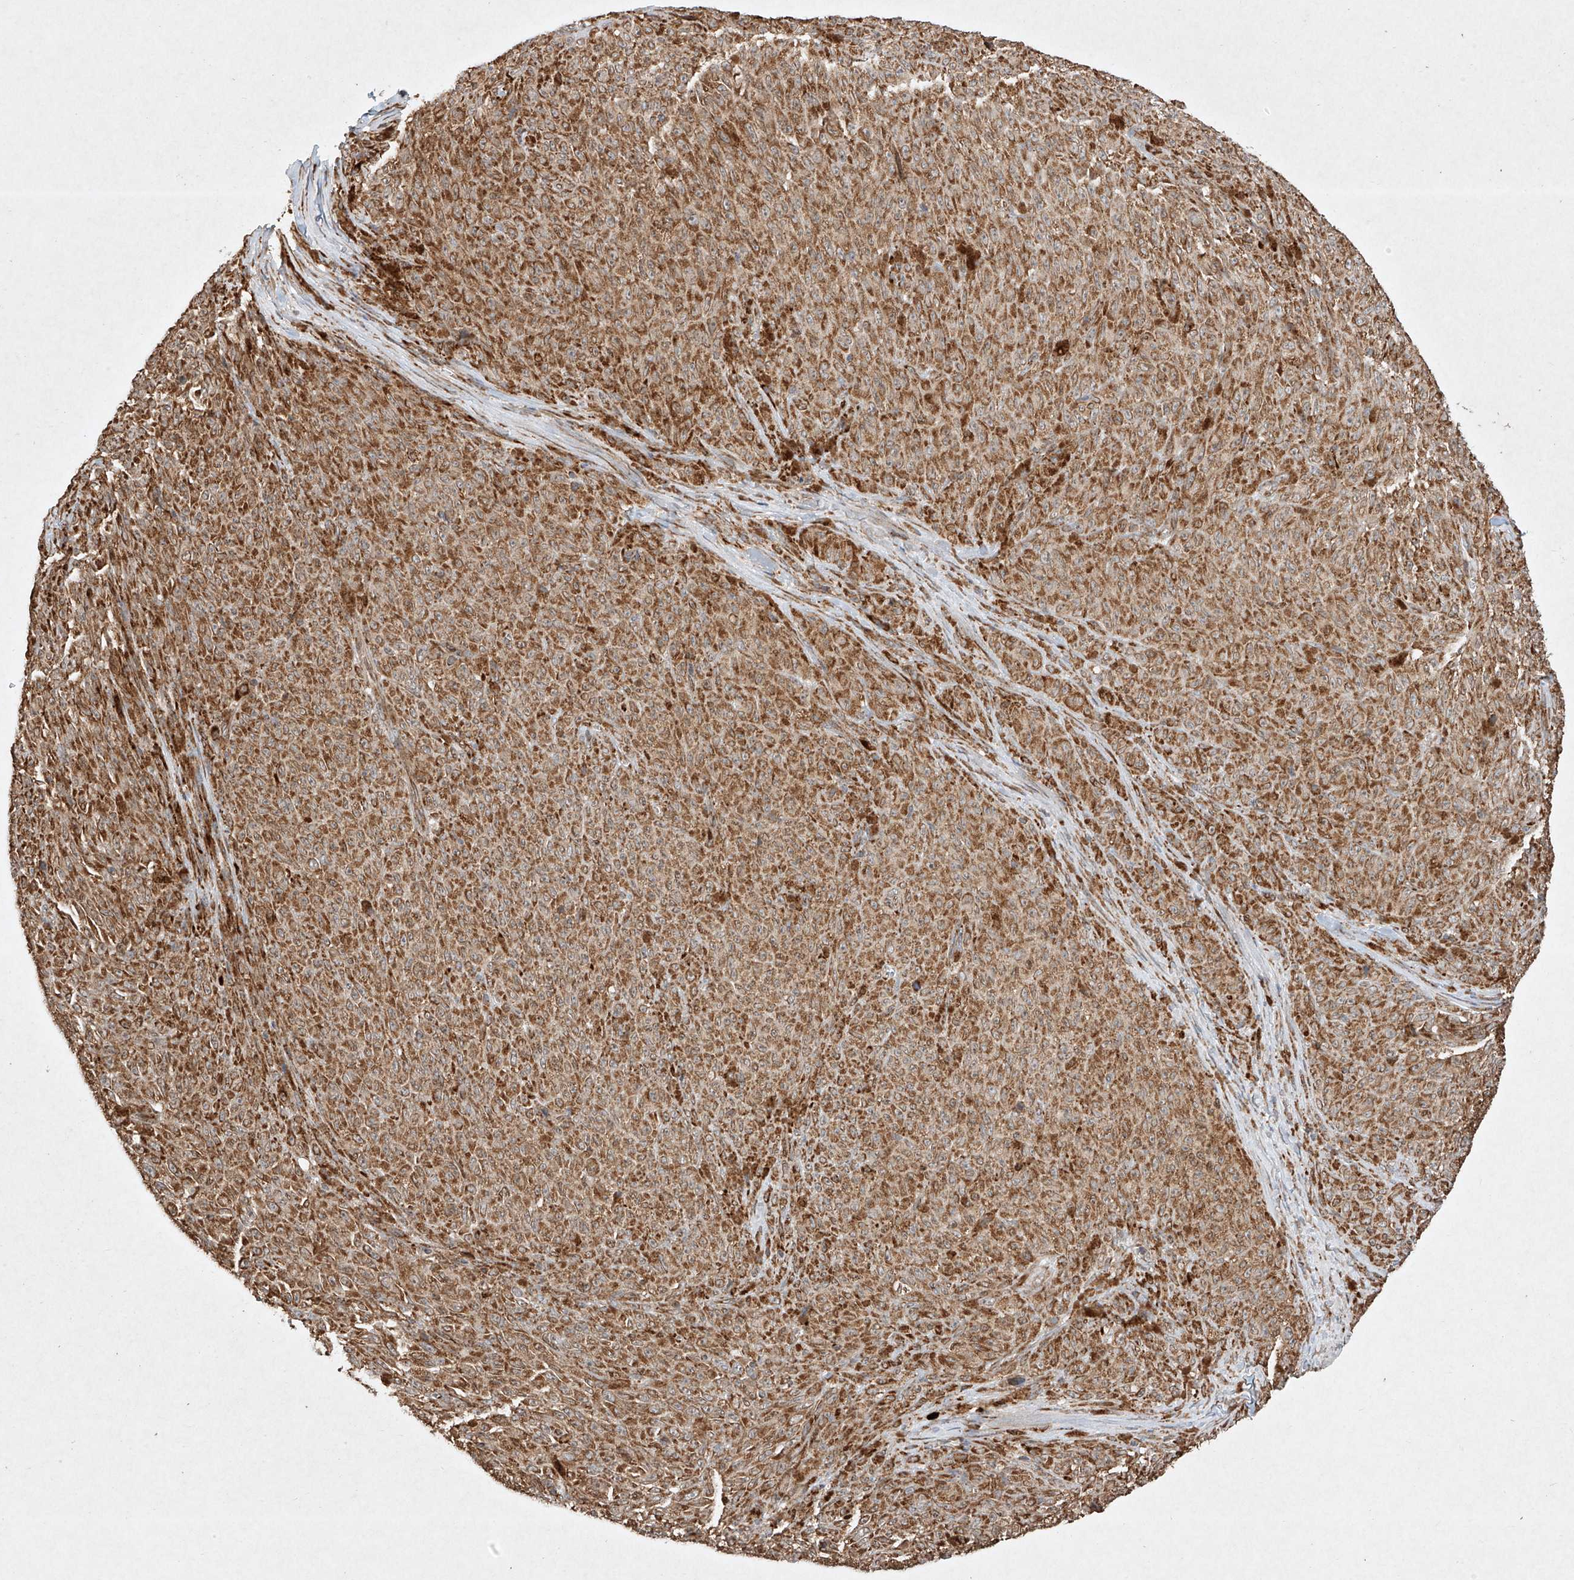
{"staining": {"intensity": "moderate", "quantity": ">75%", "location": "cytoplasmic/membranous"}, "tissue": "melanoma", "cell_type": "Tumor cells", "image_type": "cancer", "snomed": [{"axis": "morphology", "description": "Malignant melanoma, NOS"}, {"axis": "topography", "description": "Skin"}], "caption": "Moderate cytoplasmic/membranous expression for a protein is present in approximately >75% of tumor cells of melanoma using immunohistochemistry (IHC).", "gene": "SEMA3B", "patient": {"sex": "female", "age": 82}}